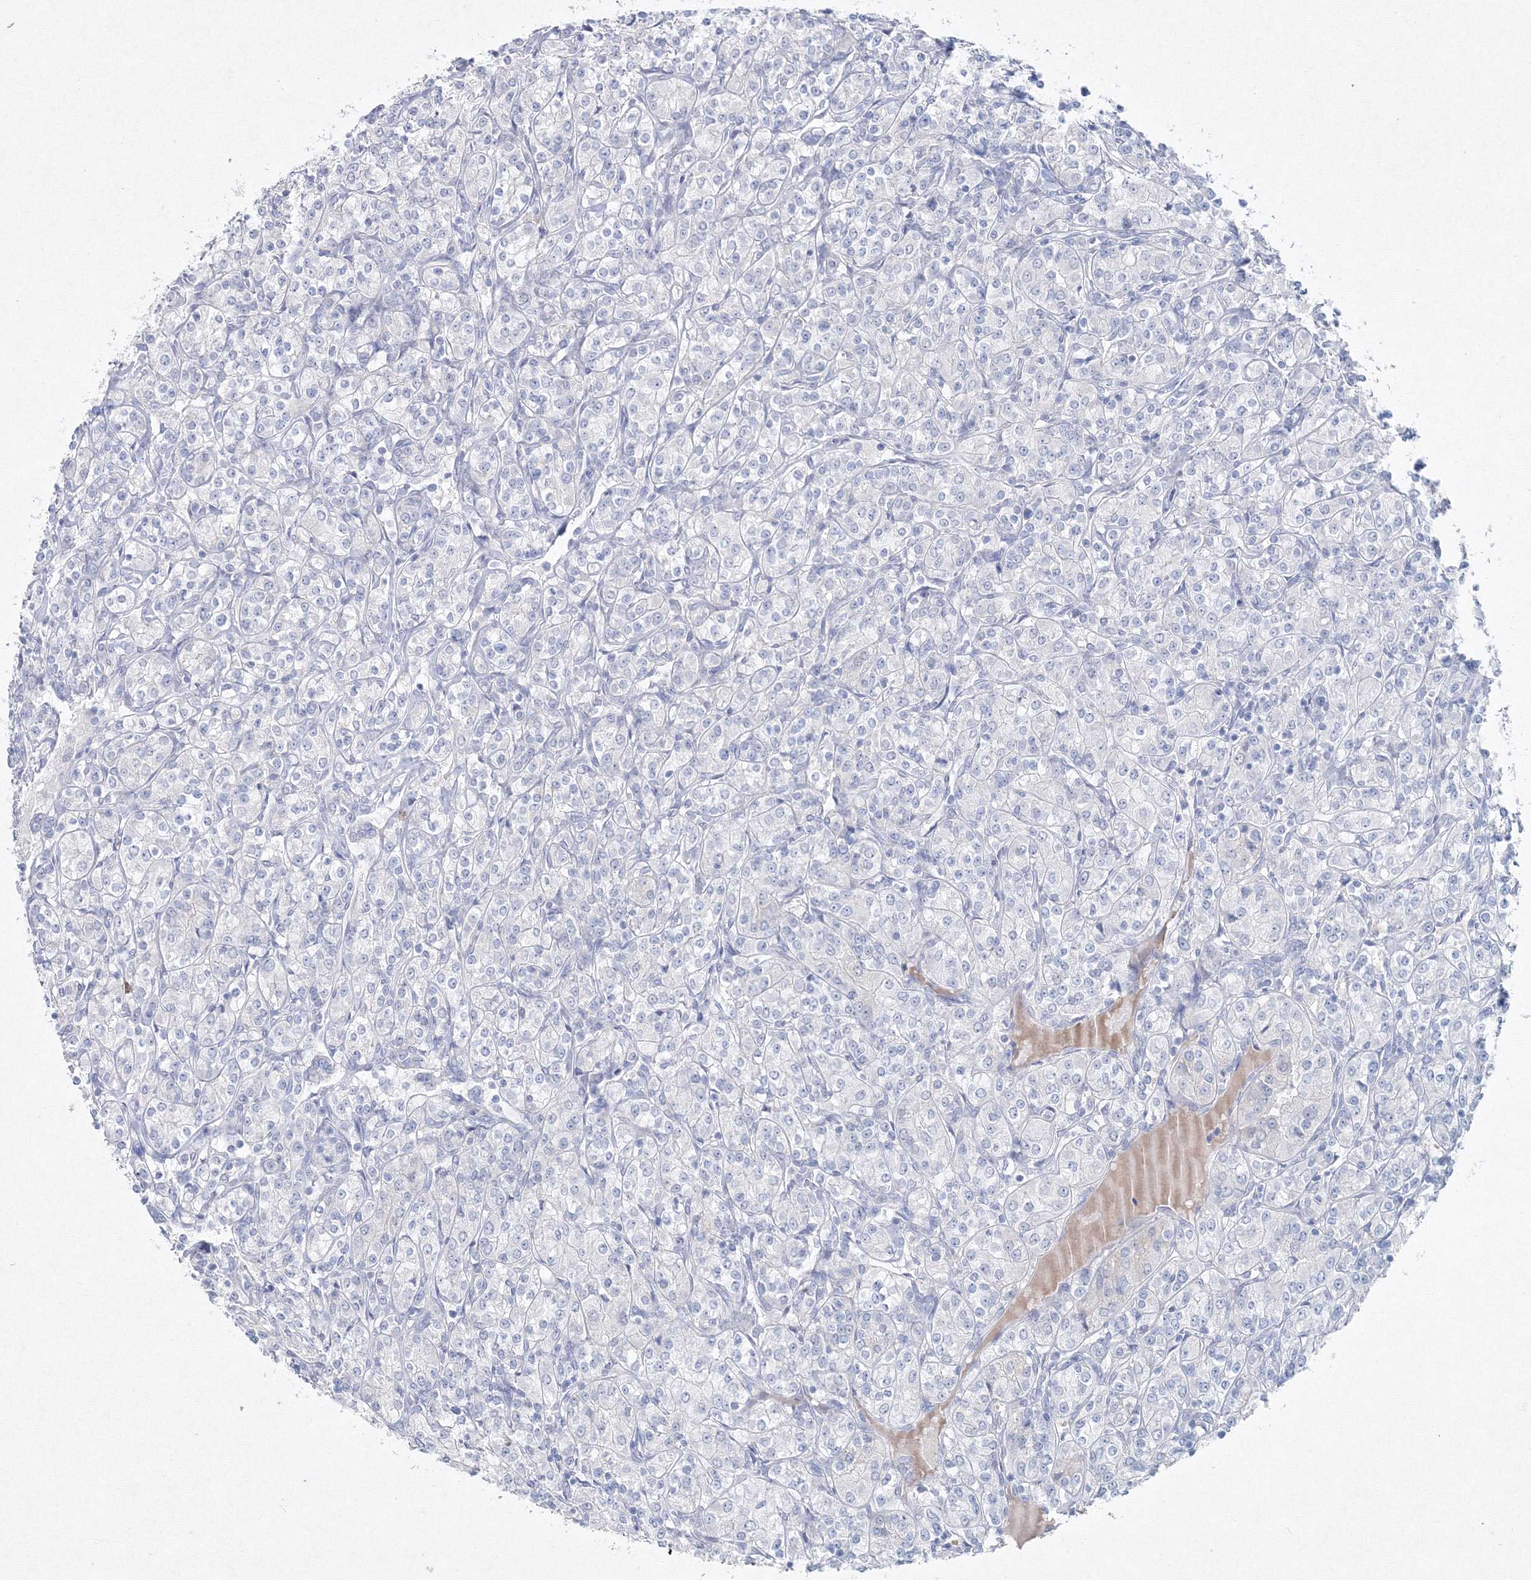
{"staining": {"intensity": "negative", "quantity": "none", "location": "none"}, "tissue": "renal cancer", "cell_type": "Tumor cells", "image_type": "cancer", "snomed": [{"axis": "morphology", "description": "Adenocarcinoma, NOS"}, {"axis": "topography", "description": "Kidney"}], "caption": "The histopathology image reveals no significant staining in tumor cells of adenocarcinoma (renal).", "gene": "GCKR", "patient": {"sex": "male", "age": 77}}